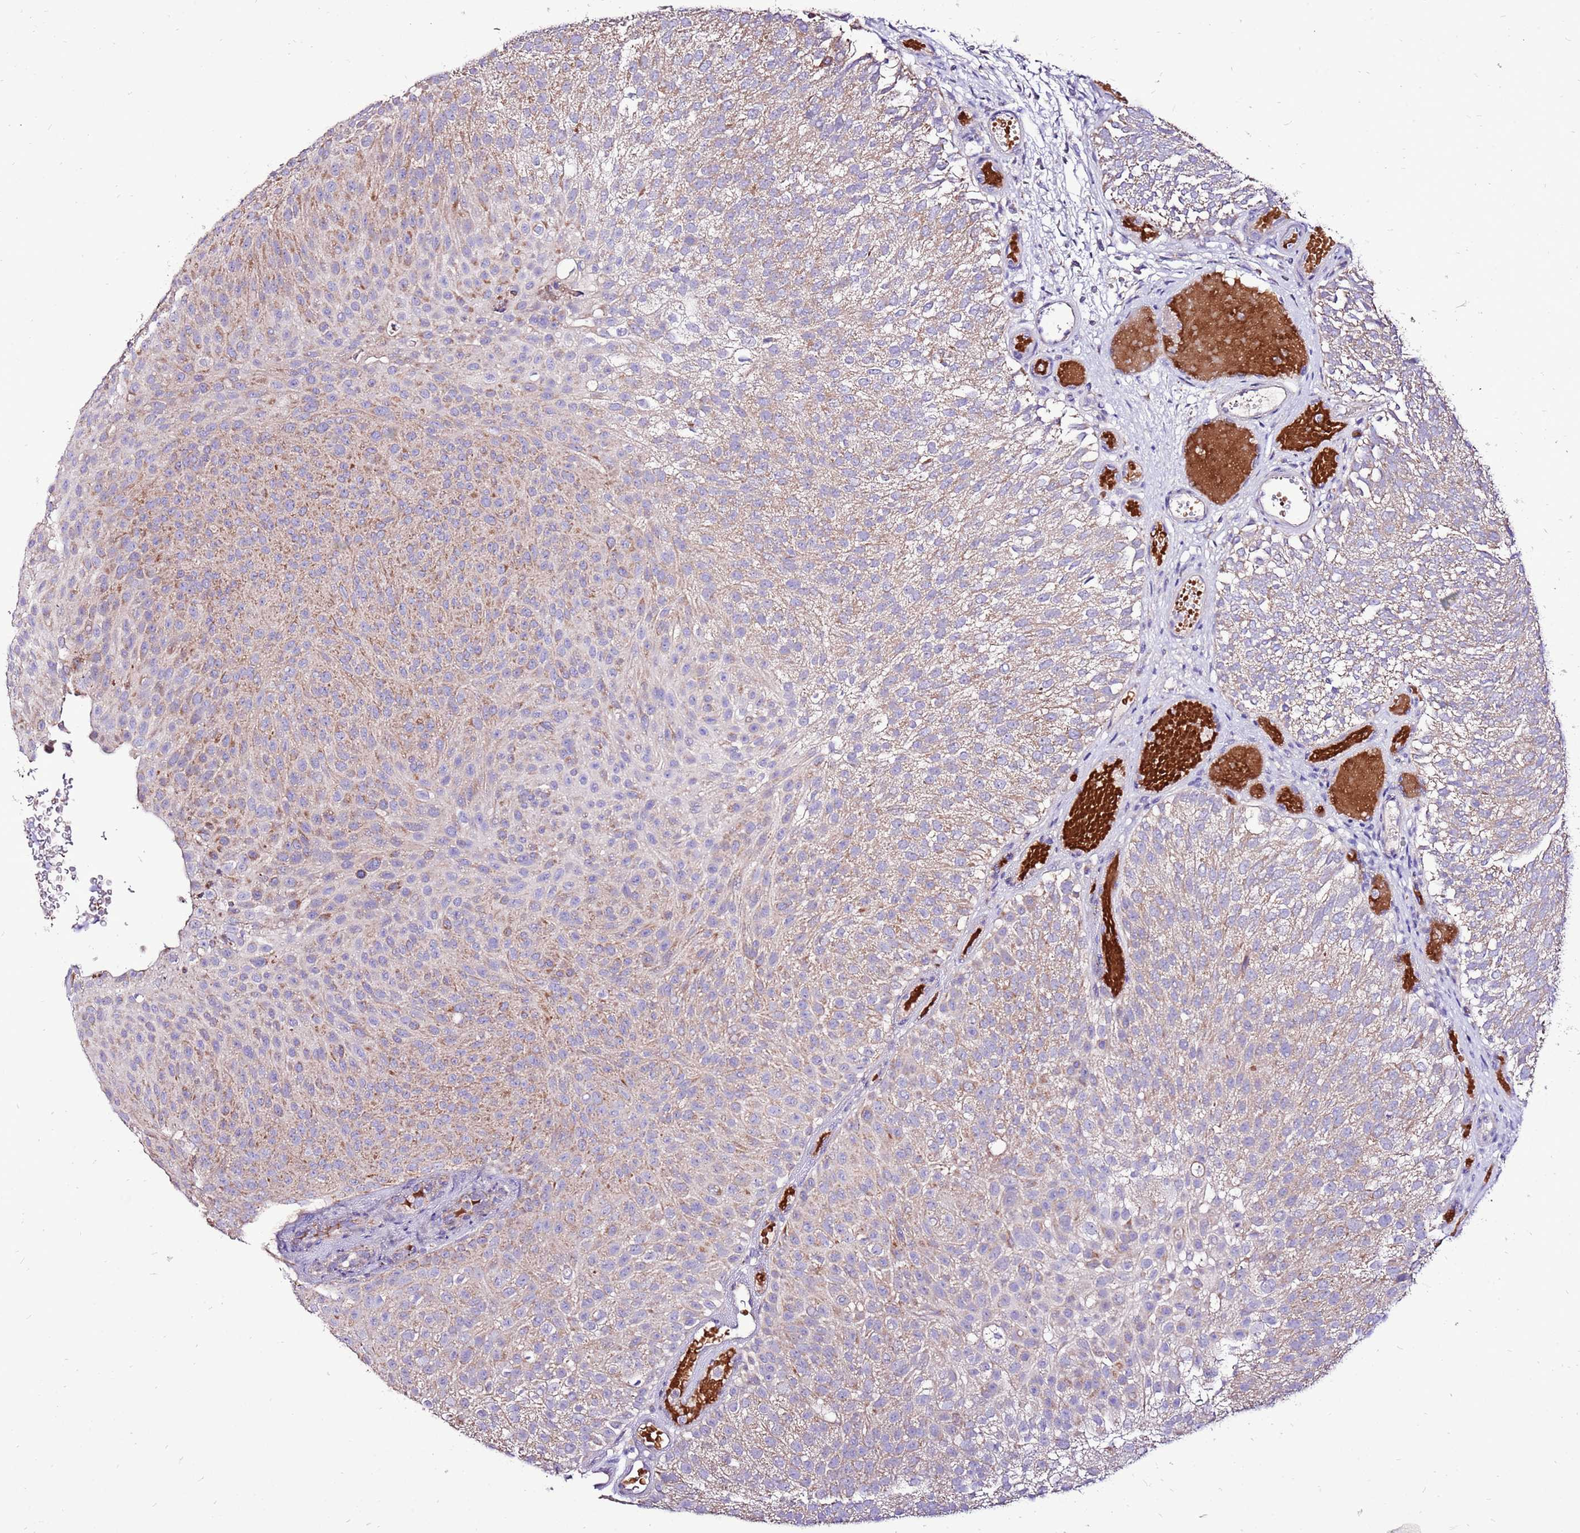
{"staining": {"intensity": "weak", "quantity": "<25%", "location": "cytoplasmic/membranous"}, "tissue": "urothelial cancer", "cell_type": "Tumor cells", "image_type": "cancer", "snomed": [{"axis": "morphology", "description": "Urothelial carcinoma, Low grade"}, {"axis": "topography", "description": "Urinary bladder"}], "caption": "DAB (3,3'-diaminobenzidine) immunohistochemical staining of human low-grade urothelial carcinoma shows no significant staining in tumor cells.", "gene": "SPSB3", "patient": {"sex": "male", "age": 78}}